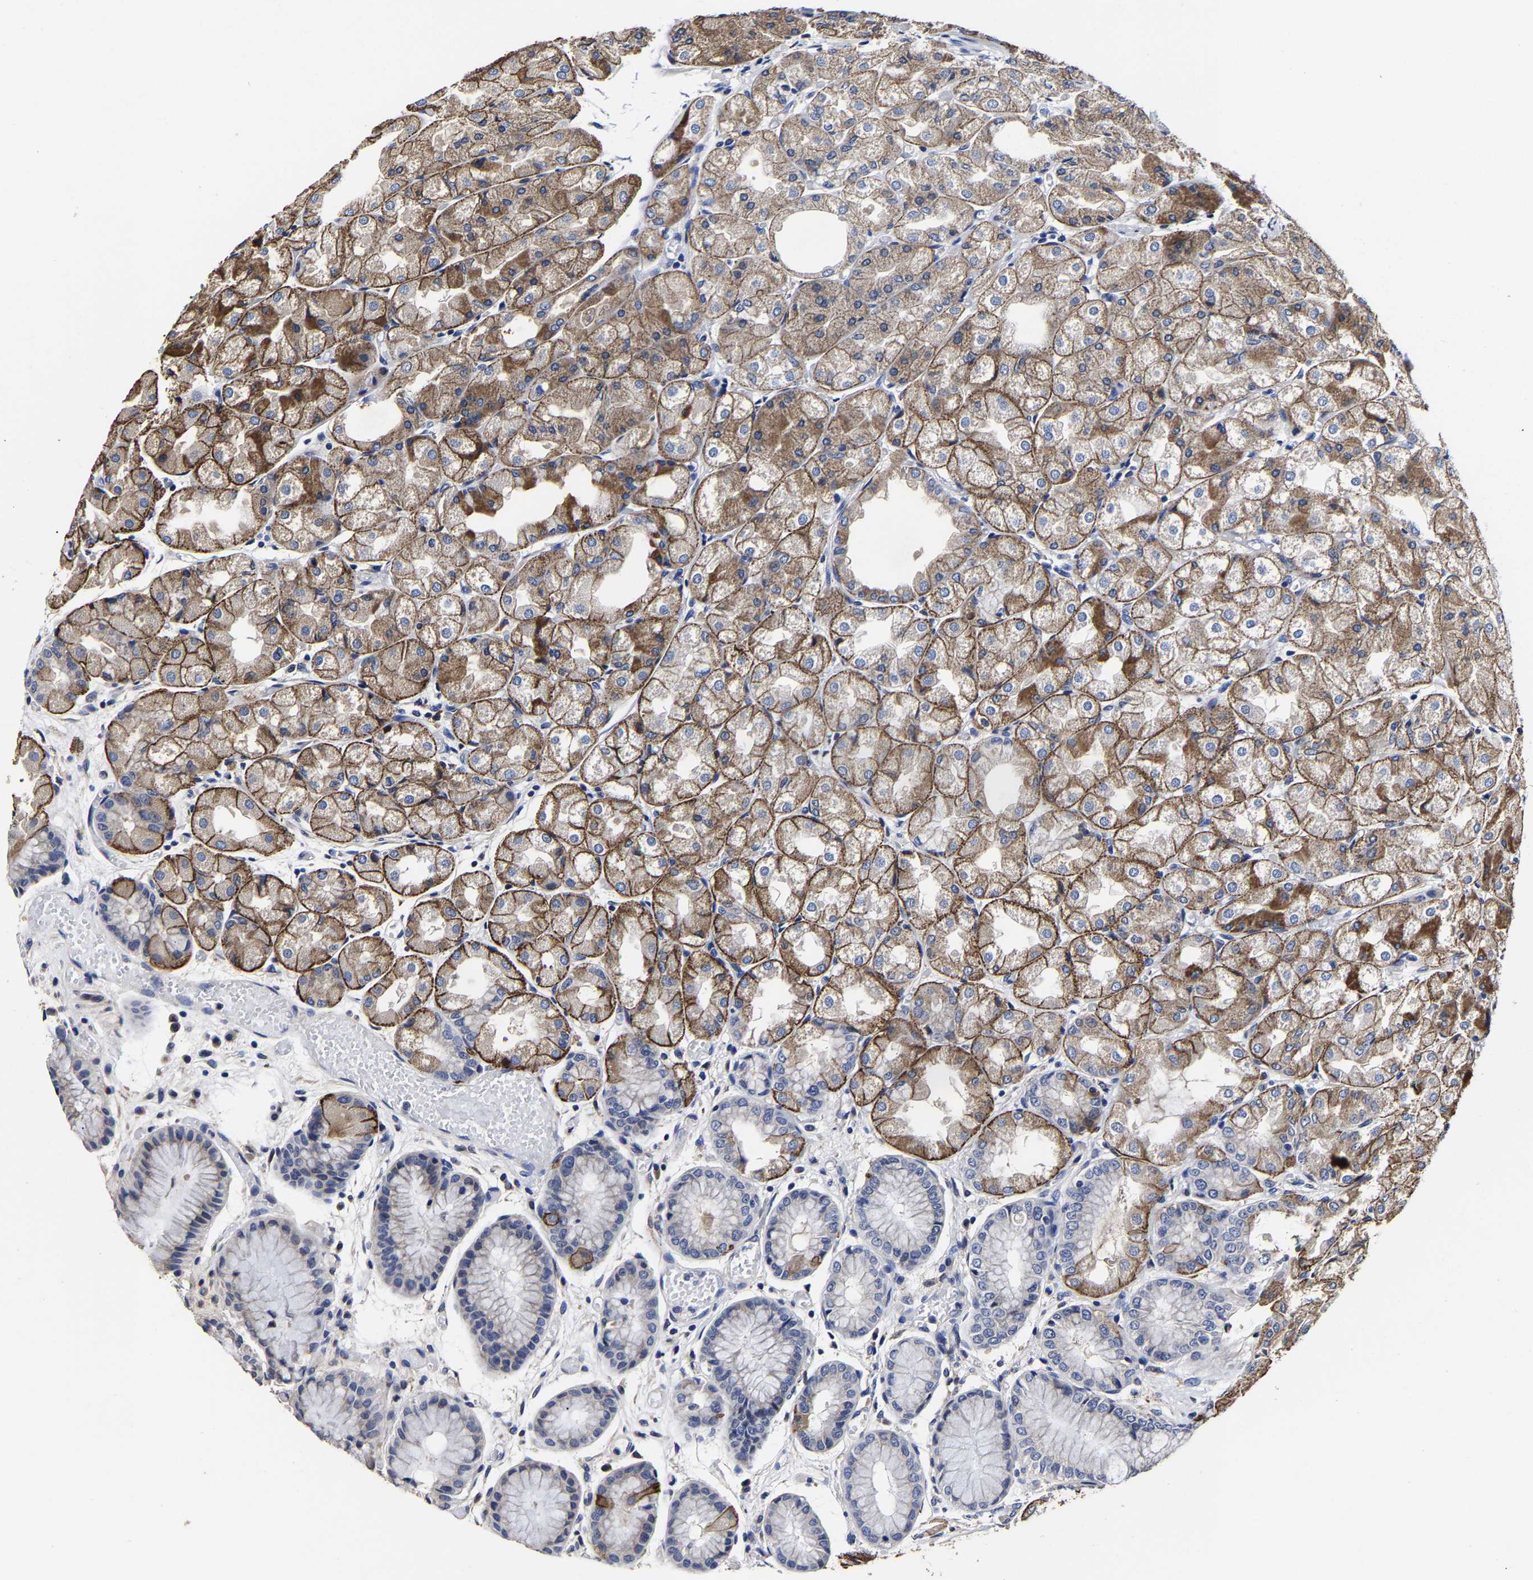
{"staining": {"intensity": "moderate", "quantity": ">75%", "location": "cytoplasmic/membranous"}, "tissue": "stomach", "cell_type": "Glandular cells", "image_type": "normal", "snomed": [{"axis": "morphology", "description": "Normal tissue, NOS"}, {"axis": "topography", "description": "Stomach, upper"}], "caption": "Immunohistochemistry photomicrograph of unremarkable human stomach stained for a protein (brown), which displays medium levels of moderate cytoplasmic/membranous positivity in about >75% of glandular cells.", "gene": "AASS", "patient": {"sex": "male", "age": 72}}